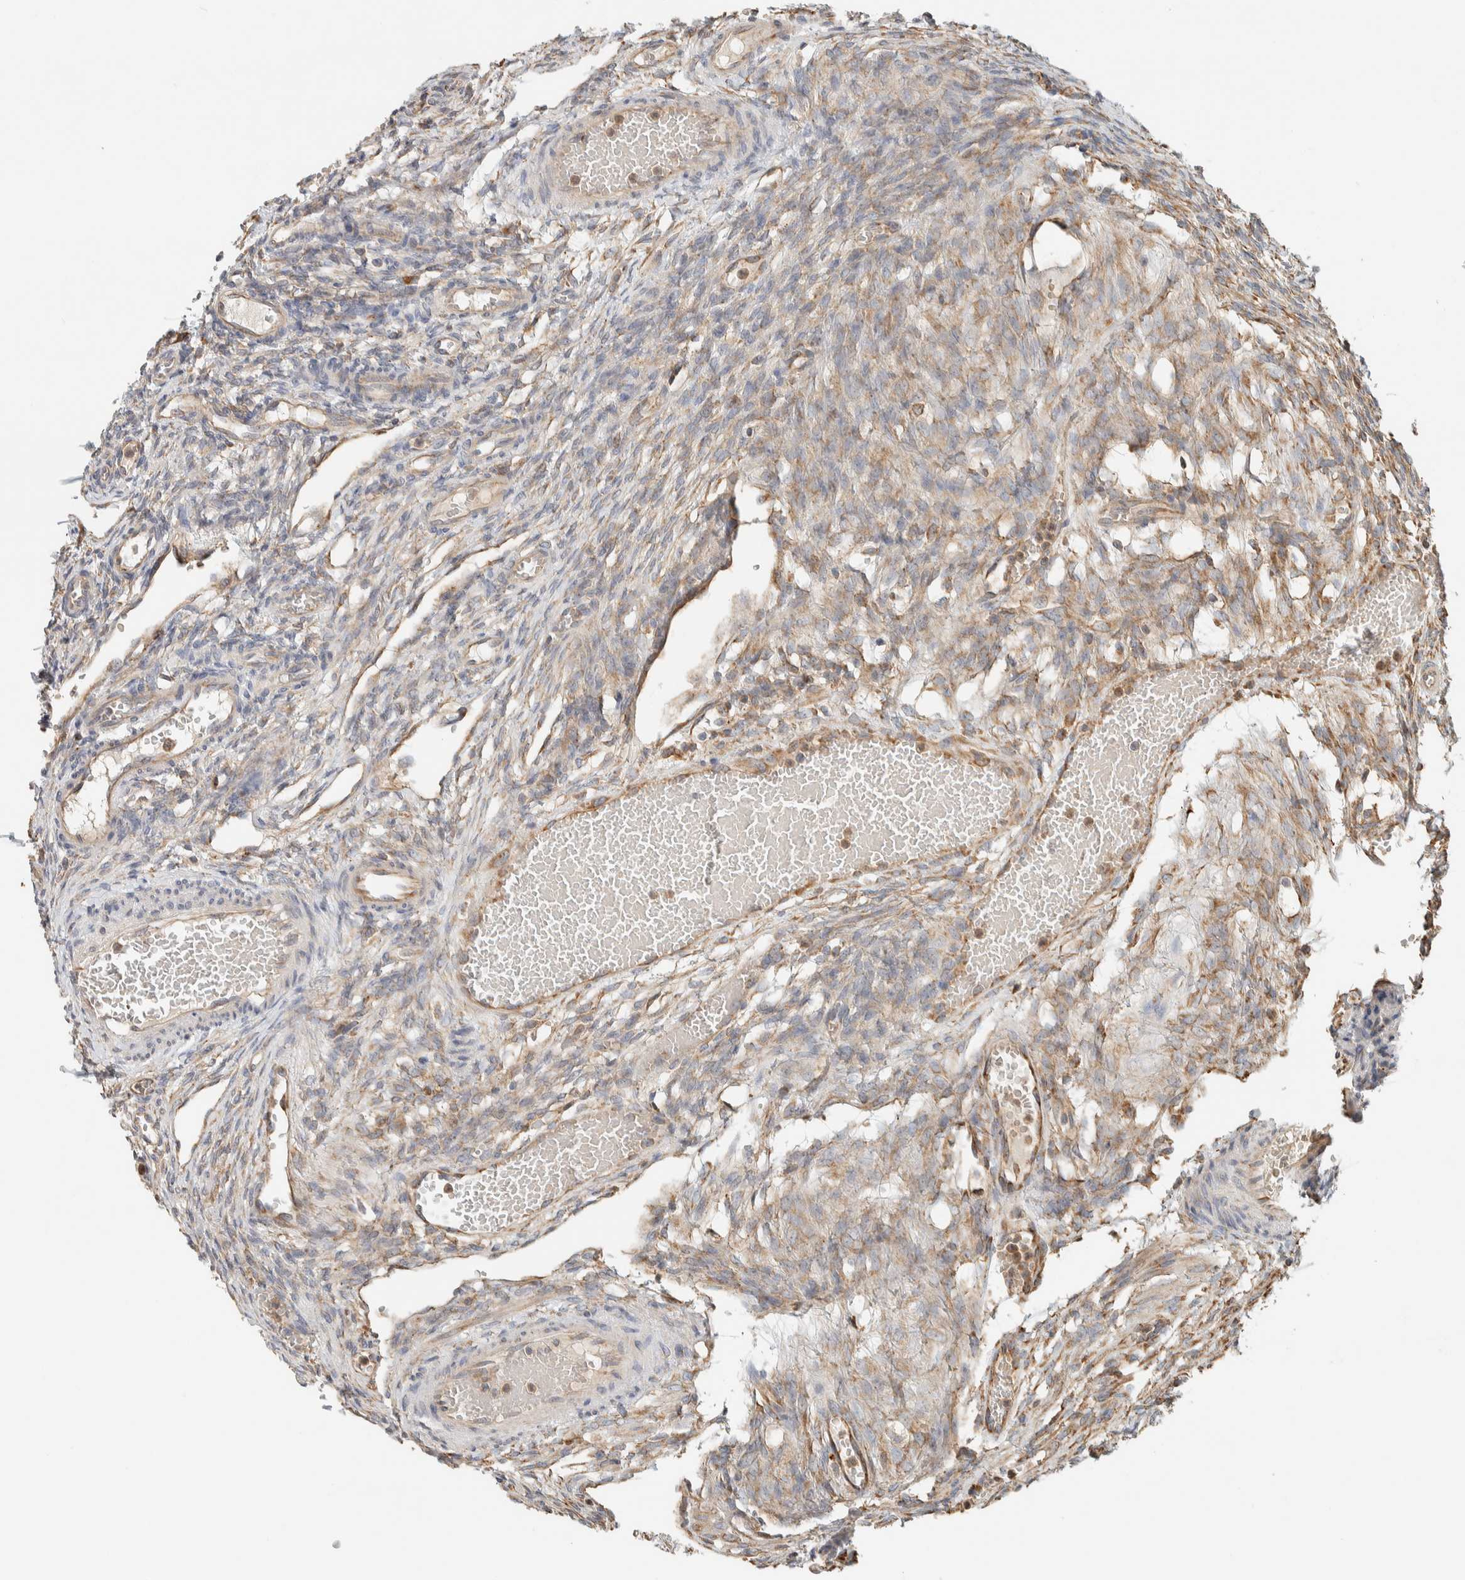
{"staining": {"intensity": "moderate", "quantity": "<25%", "location": "cytoplasmic/membranous"}, "tissue": "ovary", "cell_type": "Ovarian stroma cells", "image_type": "normal", "snomed": [{"axis": "morphology", "description": "Normal tissue, NOS"}, {"axis": "topography", "description": "Ovary"}], "caption": "A high-resolution histopathology image shows IHC staining of normal ovary, which exhibits moderate cytoplasmic/membranous expression in about <25% of ovarian stroma cells. The staining was performed using DAB, with brown indicating positive protein expression. Nuclei are stained blue with hematoxylin.", "gene": "RAB11FIP1", "patient": {"sex": "female", "age": 33}}